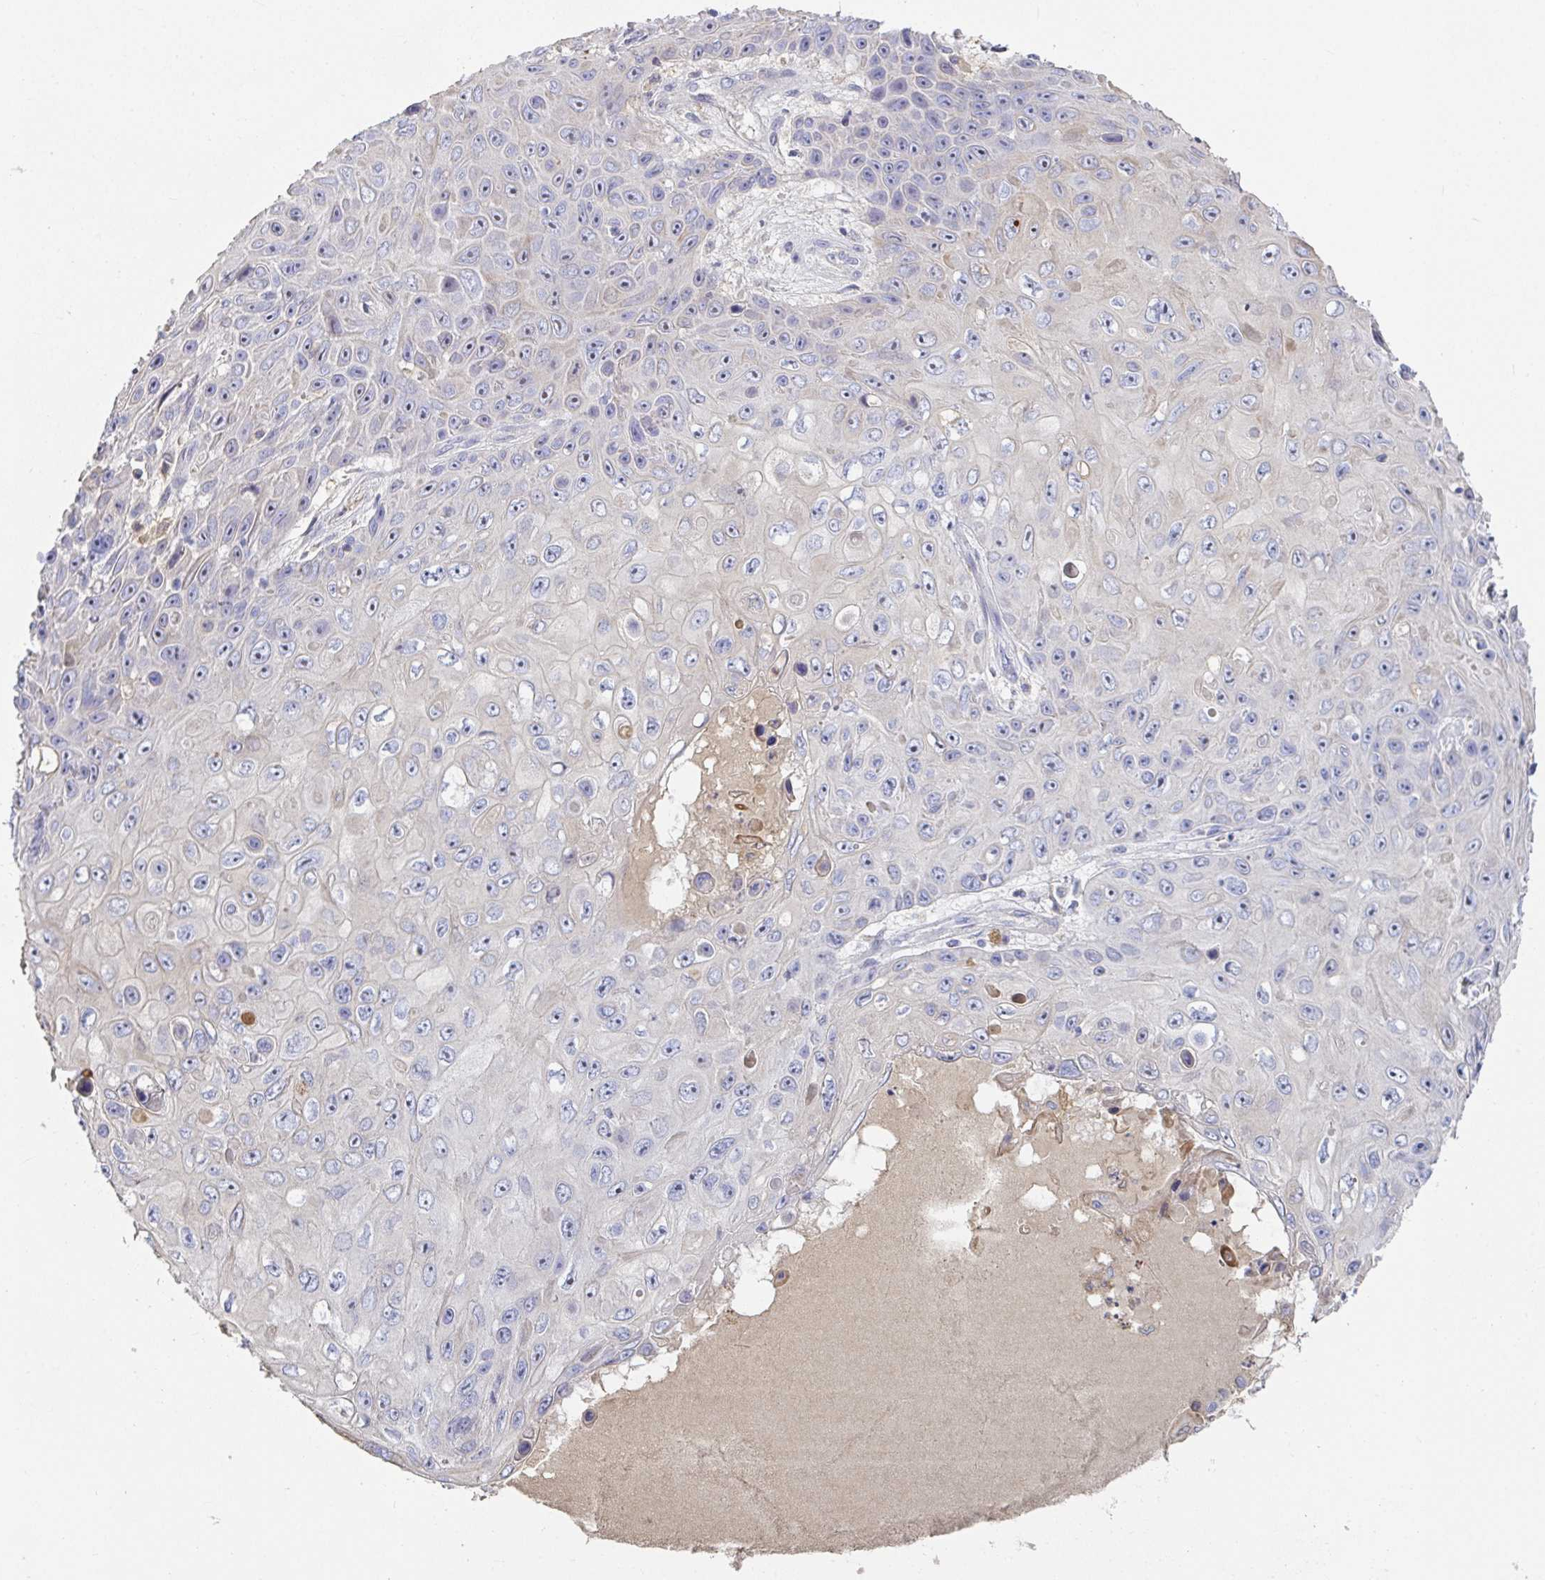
{"staining": {"intensity": "negative", "quantity": "none", "location": "none"}, "tissue": "skin cancer", "cell_type": "Tumor cells", "image_type": "cancer", "snomed": [{"axis": "morphology", "description": "Squamous cell carcinoma, NOS"}, {"axis": "topography", "description": "Skin"}], "caption": "Skin squamous cell carcinoma stained for a protein using immunohistochemistry exhibits no positivity tumor cells.", "gene": "ANO5", "patient": {"sex": "male", "age": 82}}